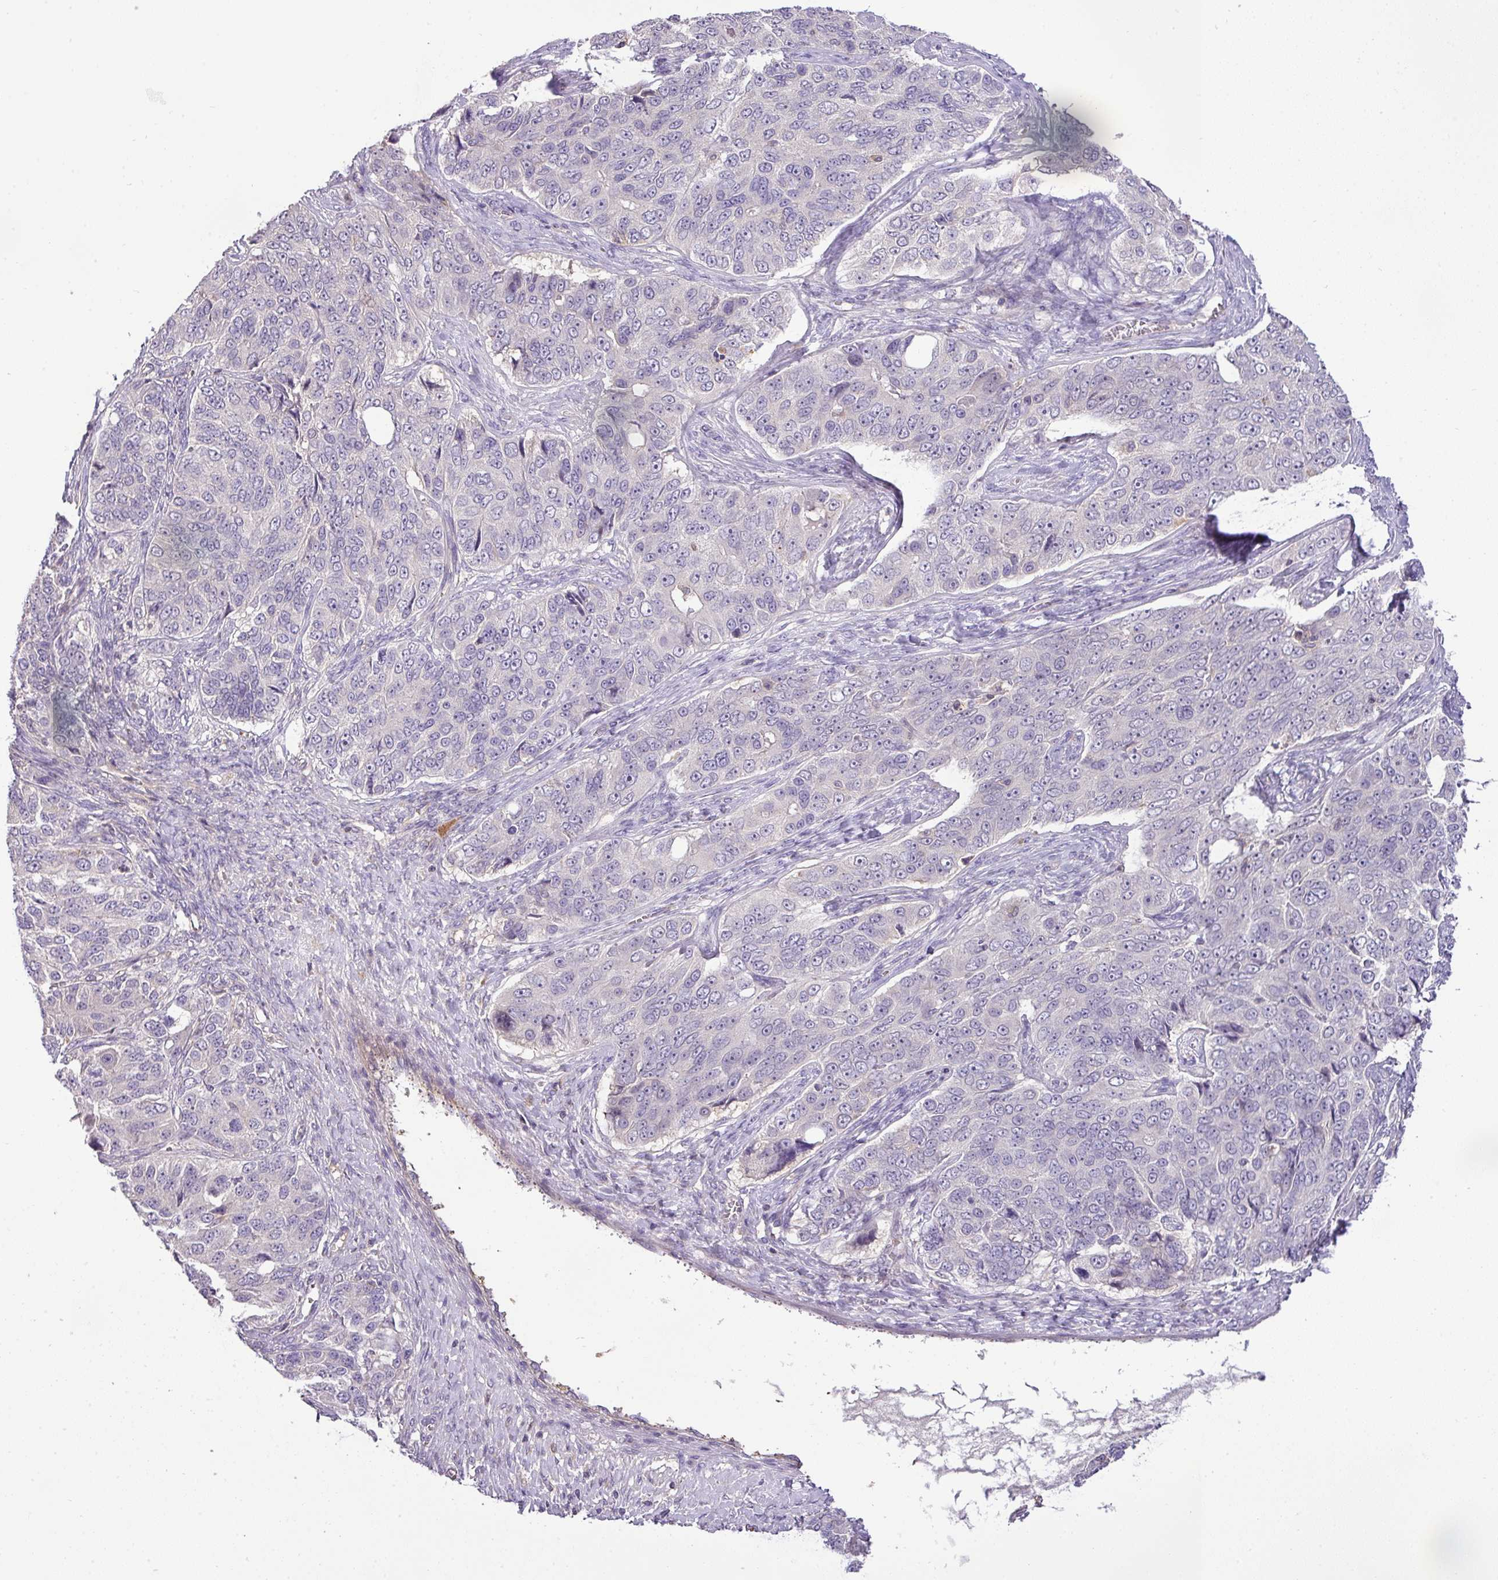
{"staining": {"intensity": "negative", "quantity": "none", "location": "none"}, "tissue": "ovarian cancer", "cell_type": "Tumor cells", "image_type": "cancer", "snomed": [{"axis": "morphology", "description": "Carcinoma, endometroid"}, {"axis": "topography", "description": "Ovary"}], "caption": "Tumor cells are negative for brown protein staining in ovarian endometroid carcinoma.", "gene": "HOXC13", "patient": {"sex": "female", "age": 51}}